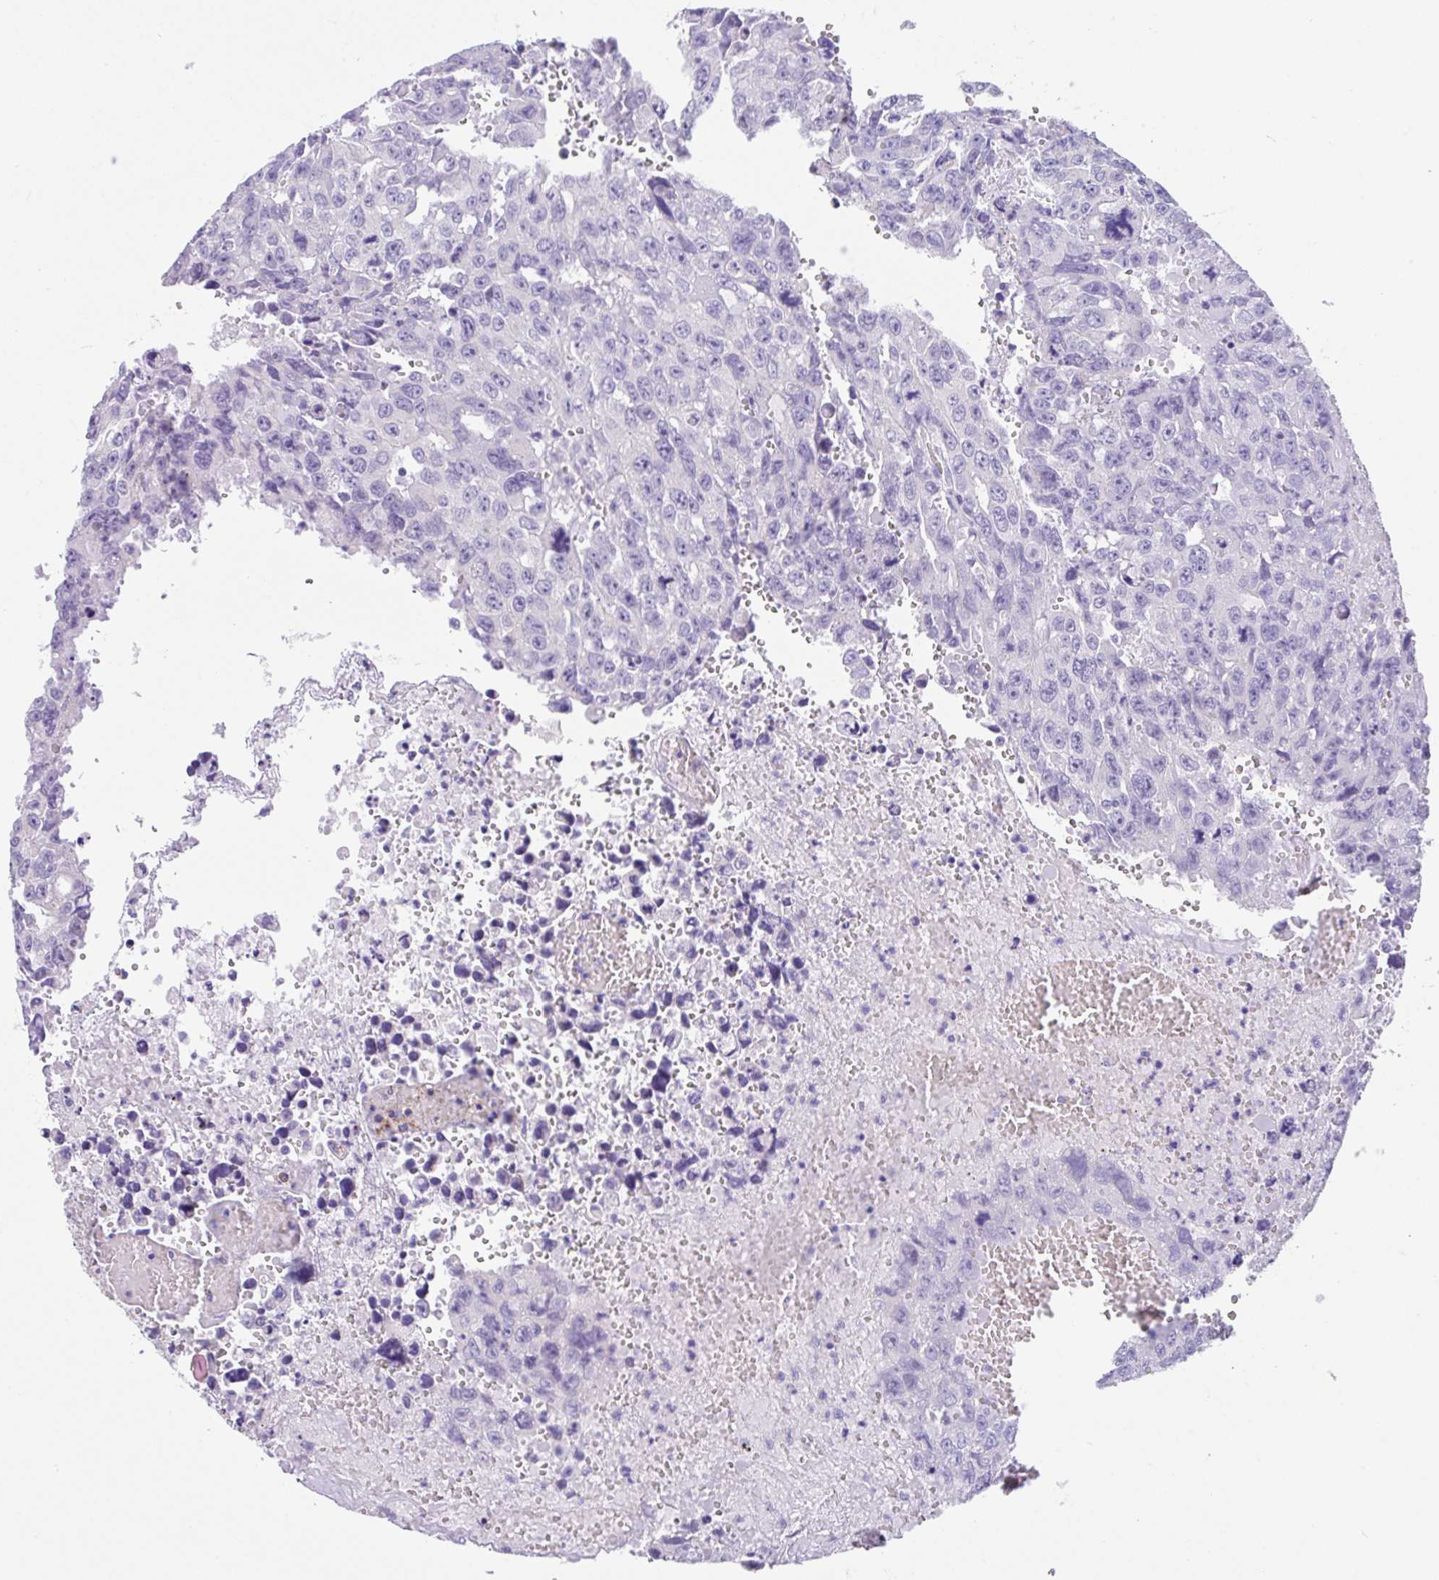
{"staining": {"intensity": "negative", "quantity": "none", "location": "none"}, "tissue": "testis cancer", "cell_type": "Tumor cells", "image_type": "cancer", "snomed": [{"axis": "morphology", "description": "Seminoma, NOS"}, {"axis": "topography", "description": "Testis"}], "caption": "Immunohistochemical staining of testis cancer shows no significant expression in tumor cells.", "gene": "CCSAP", "patient": {"sex": "male", "age": 26}}